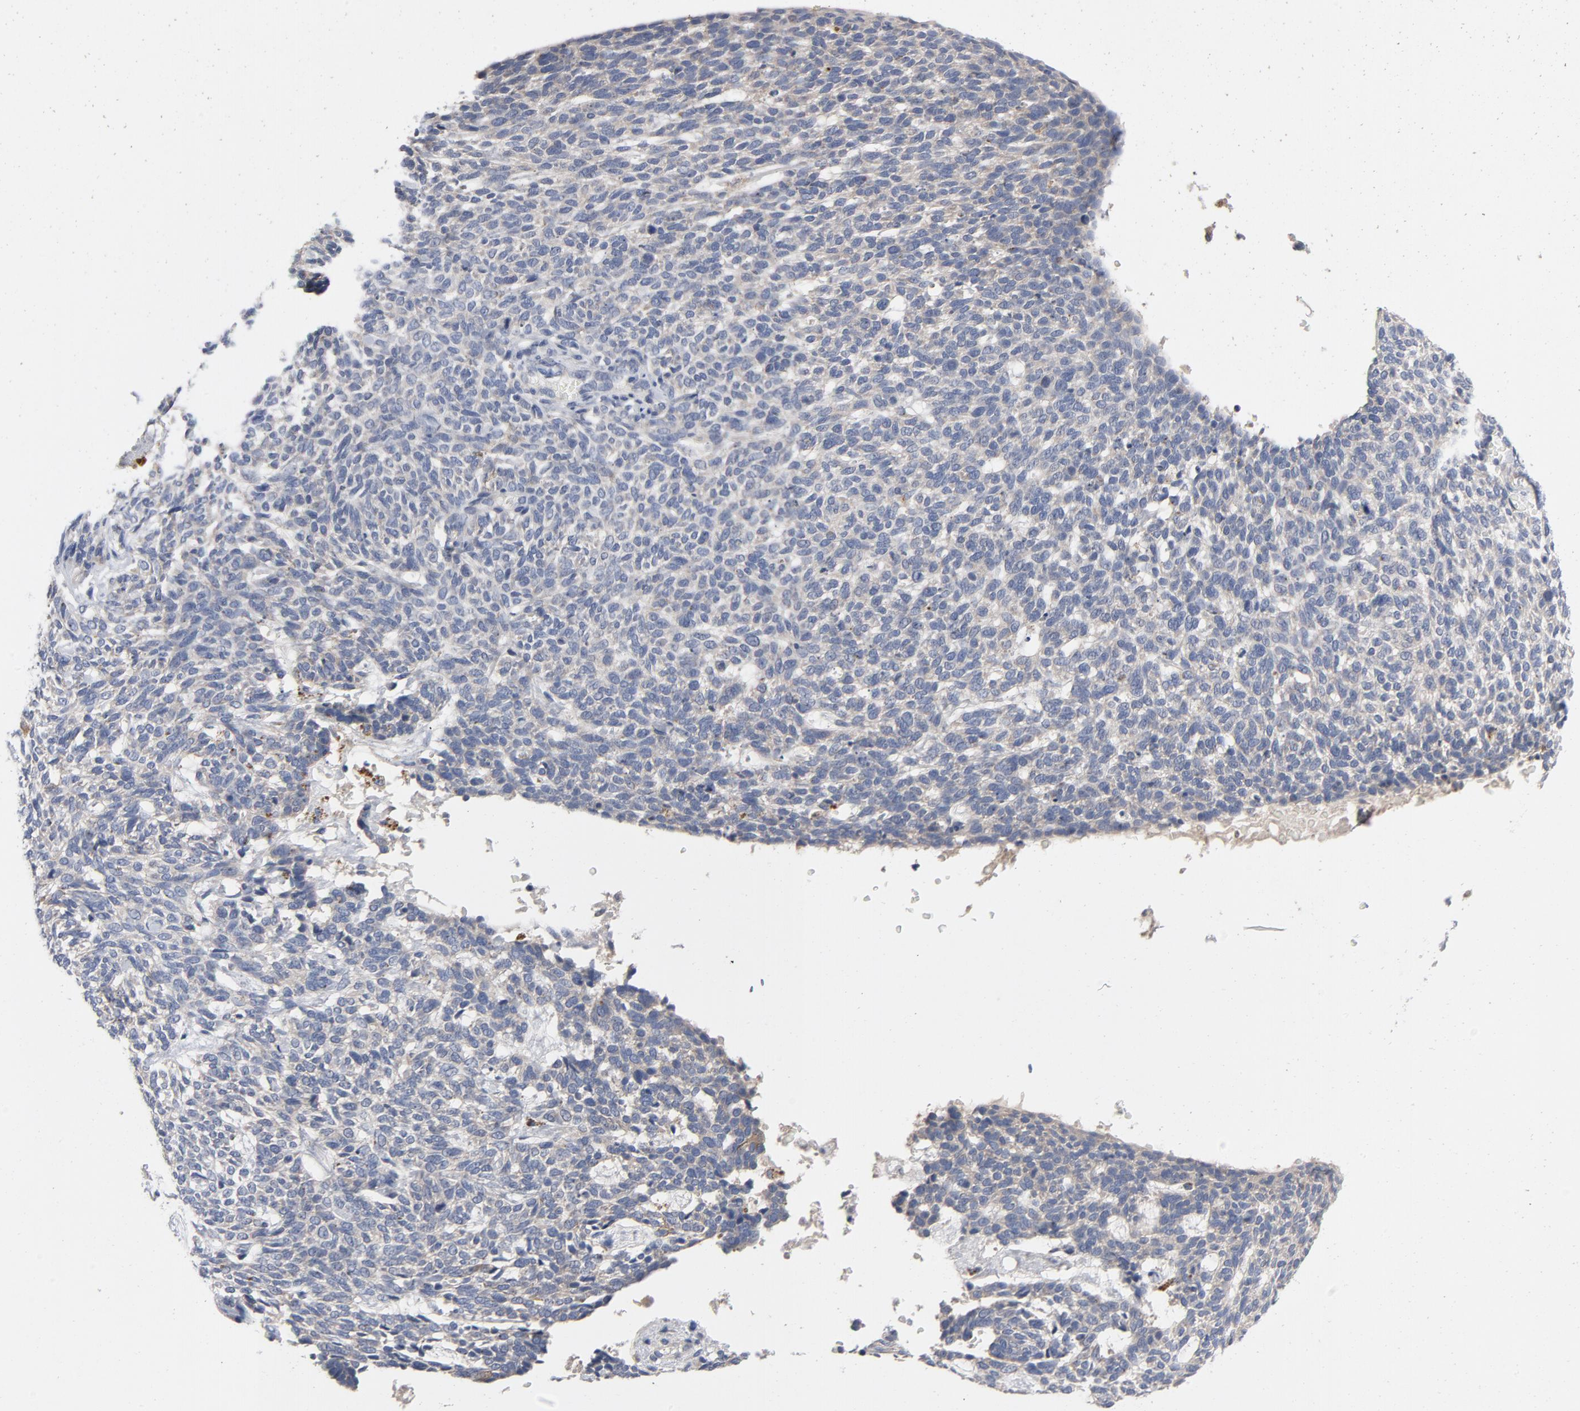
{"staining": {"intensity": "weak", "quantity": "<25%", "location": "cytoplasmic/membranous"}, "tissue": "skin cancer", "cell_type": "Tumor cells", "image_type": "cancer", "snomed": [{"axis": "morphology", "description": "Normal tissue, NOS"}, {"axis": "morphology", "description": "Basal cell carcinoma"}, {"axis": "topography", "description": "Skin"}], "caption": "Immunohistochemistry histopathology image of skin basal cell carcinoma stained for a protein (brown), which exhibits no expression in tumor cells.", "gene": "CCDC134", "patient": {"sex": "male", "age": 87}}